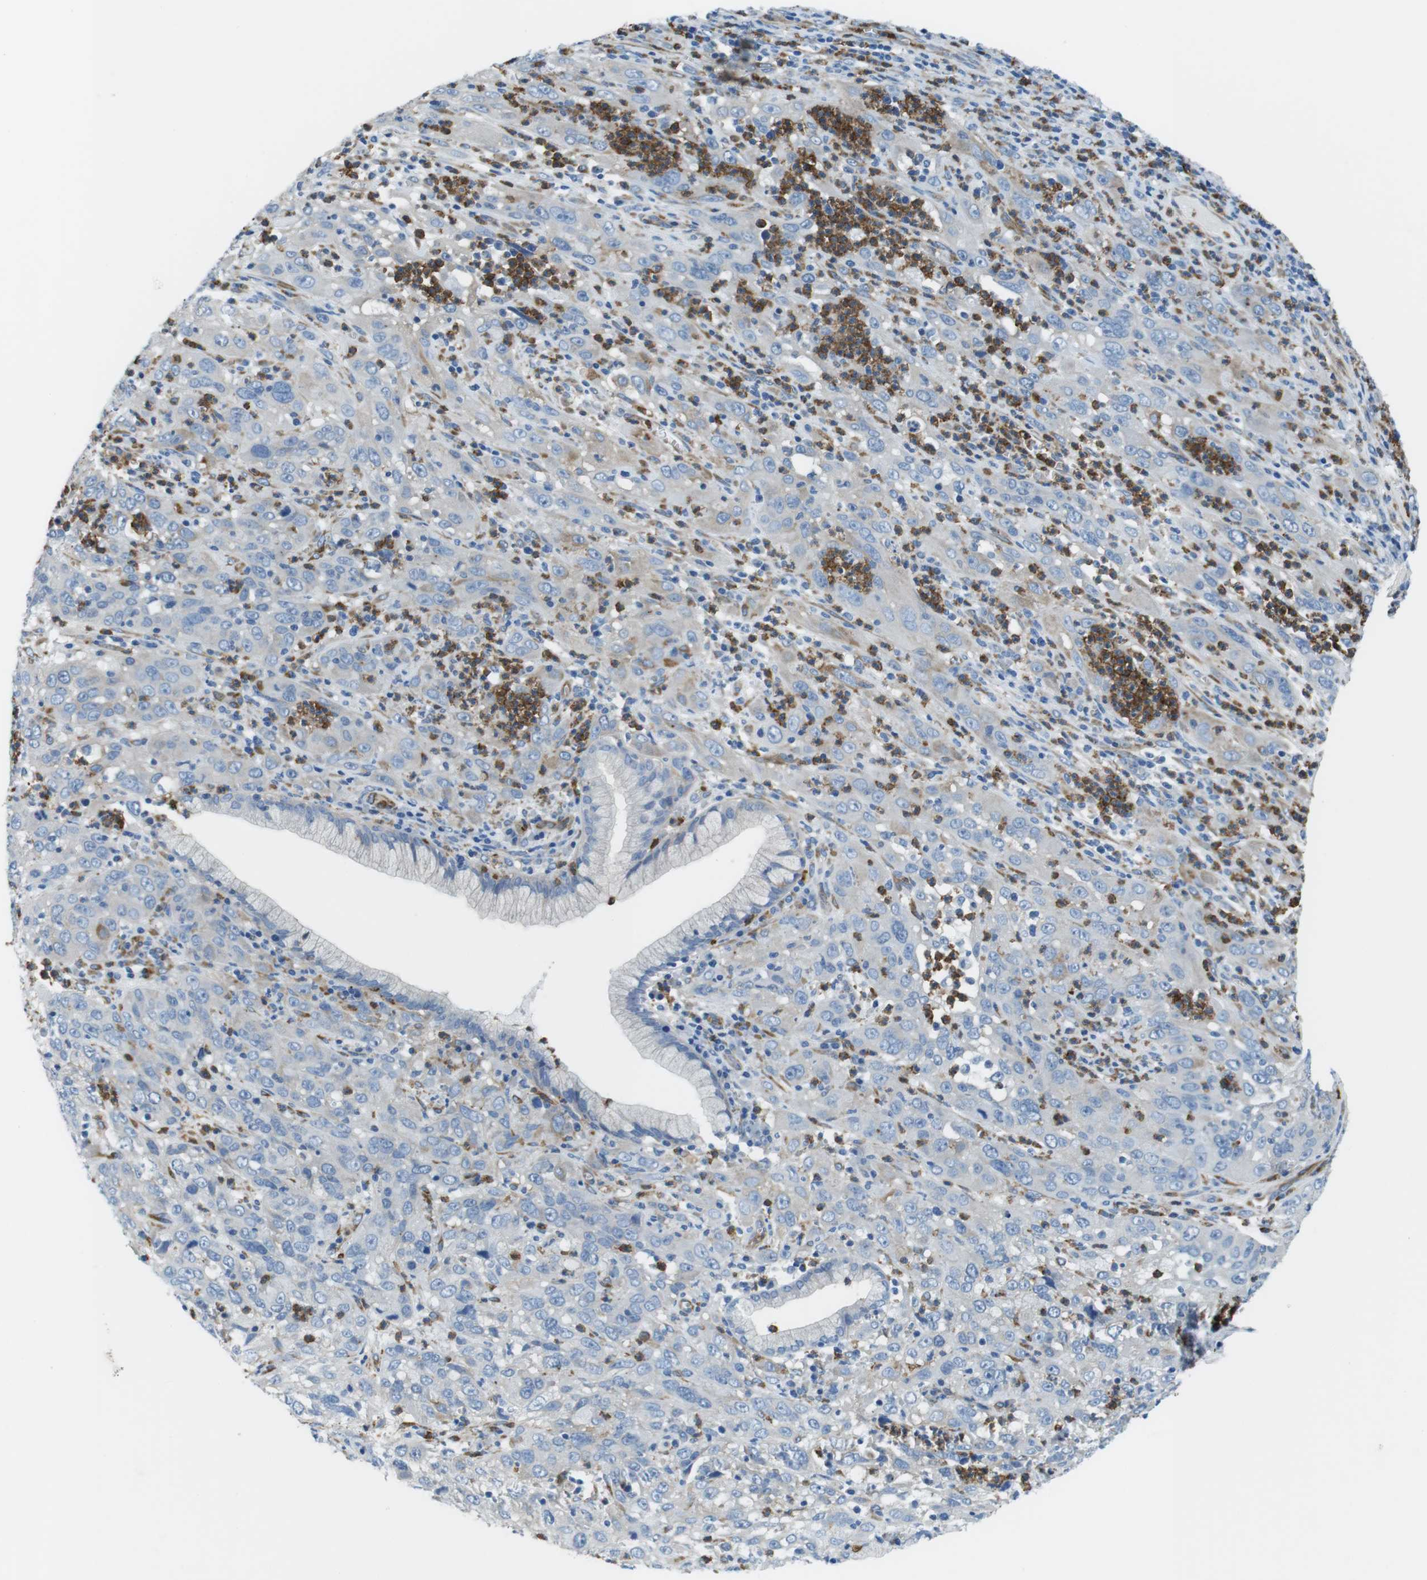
{"staining": {"intensity": "weak", "quantity": "<25%", "location": "cytoplasmic/membranous"}, "tissue": "cervical cancer", "cell_type": "Tumor cells", "image_type": "cancer", "snomed": [{"axis": "morphology", "description": "Squamous cell carcinoma, NOS"}, {"axis": "topography", "description": "Cervix"}], "caption": "DAB immunohistochemical staining of human squamous cell carcinoma (cervical) exhibits no significant positivity in tumor cells.", "gene": "EMP2", "patient": {"sex": "female", "age": 32}}